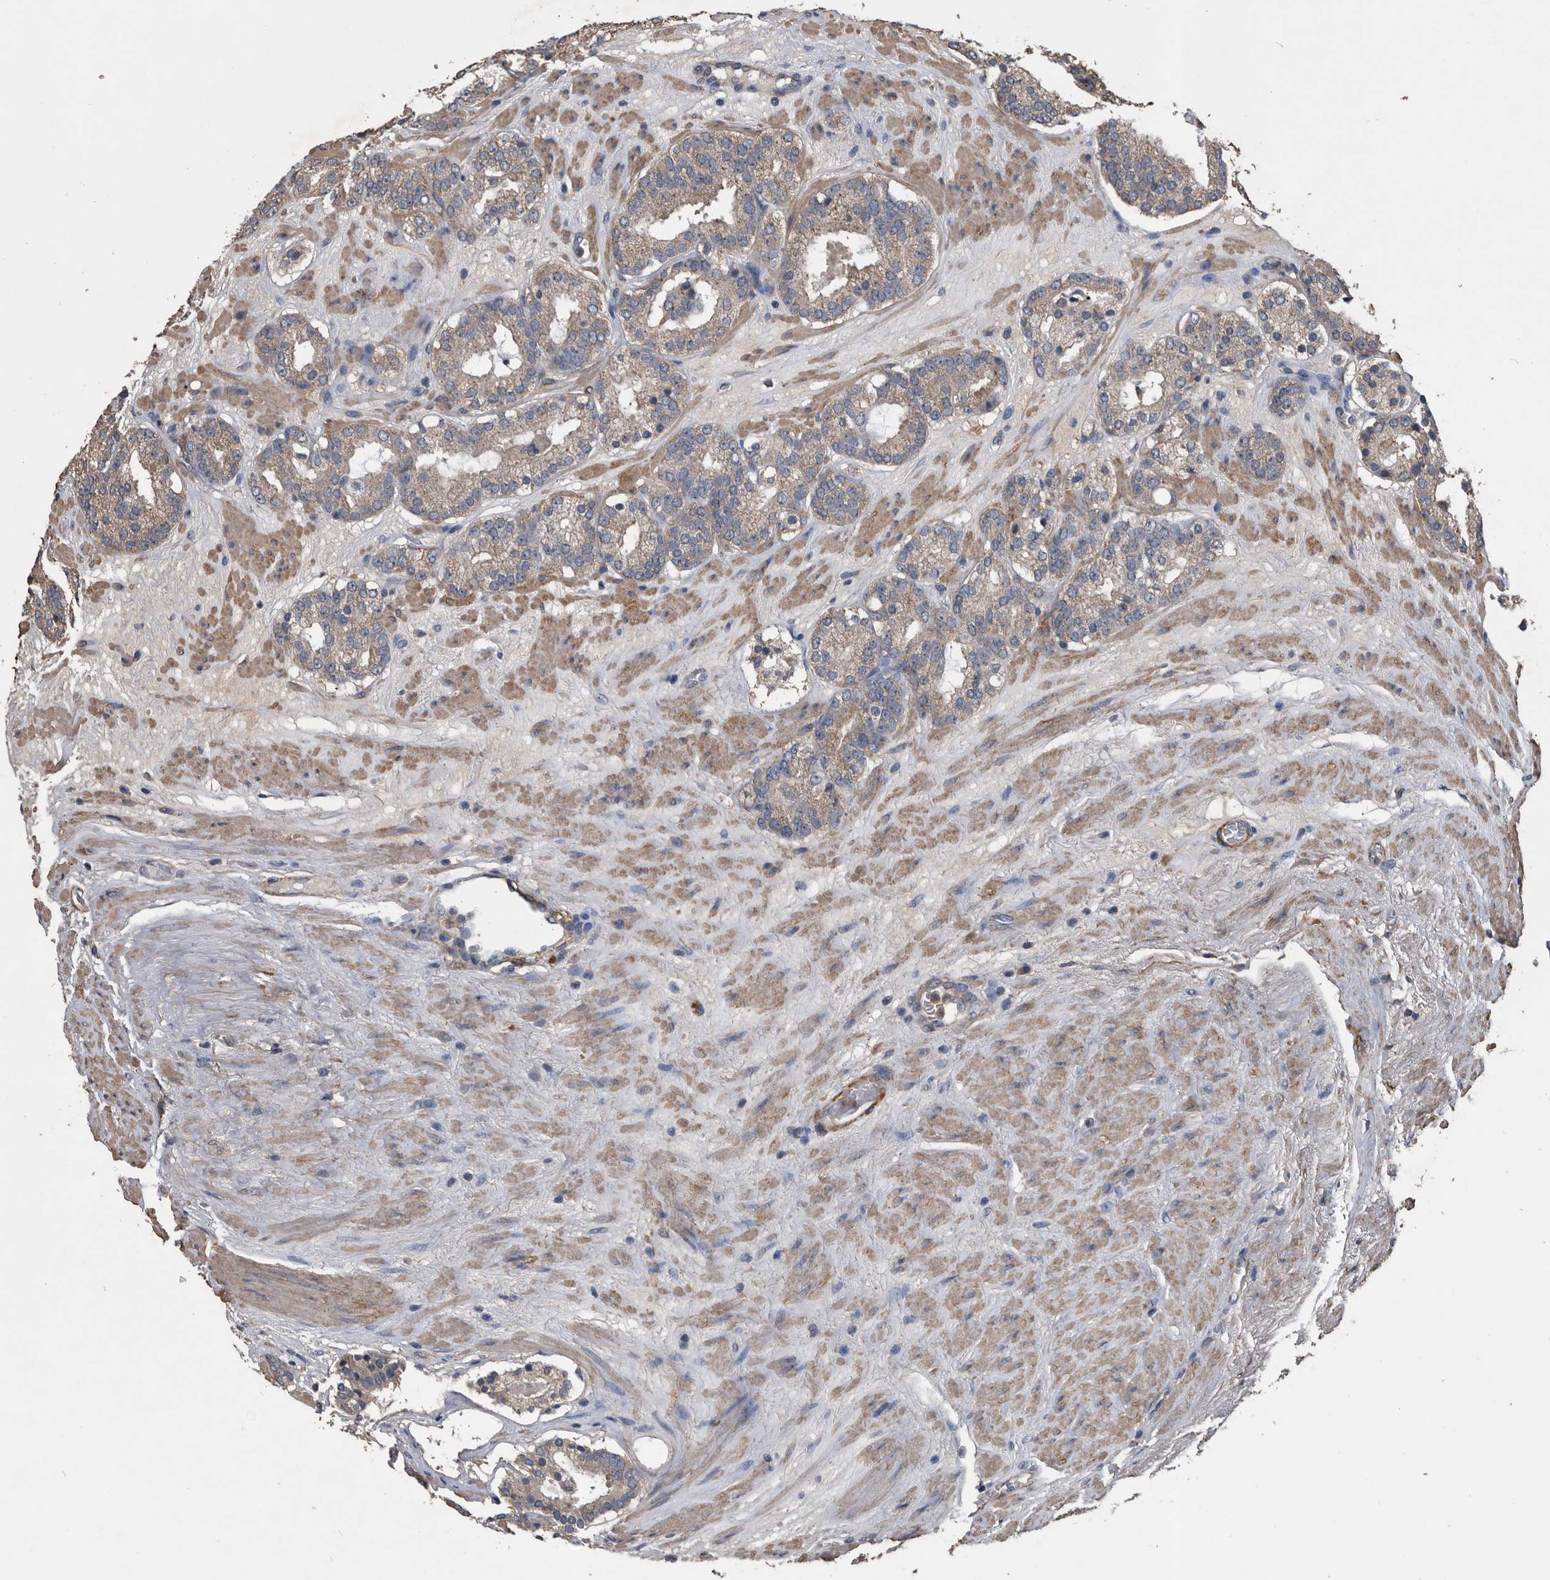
{"staining": {"intensity": "weak", "quantity": "25%-75%", "location": "cytoplasmic/membranous"}, "tissue": "prostate cancer", "cell_type": "Tumor cells", "image_type": "cancer", "snomed": [{"axis": "morphology", "description": "Adenocarcinoma, Low grade"}, {"axis": "topography", "description": "Prostate"}], "caption": "Immunohistochemical staining of prostate cancer (adenocarcinoma (low-grade)) shows low levels of weak cytoplasmic/membranous protein positivity in about 25%-75% of tumor cells. (brown staining indicates protein expression, while blue staining denotes nuclei).", "gene": "NRBP1", "patient": {"sex": "male", "age": 69}}